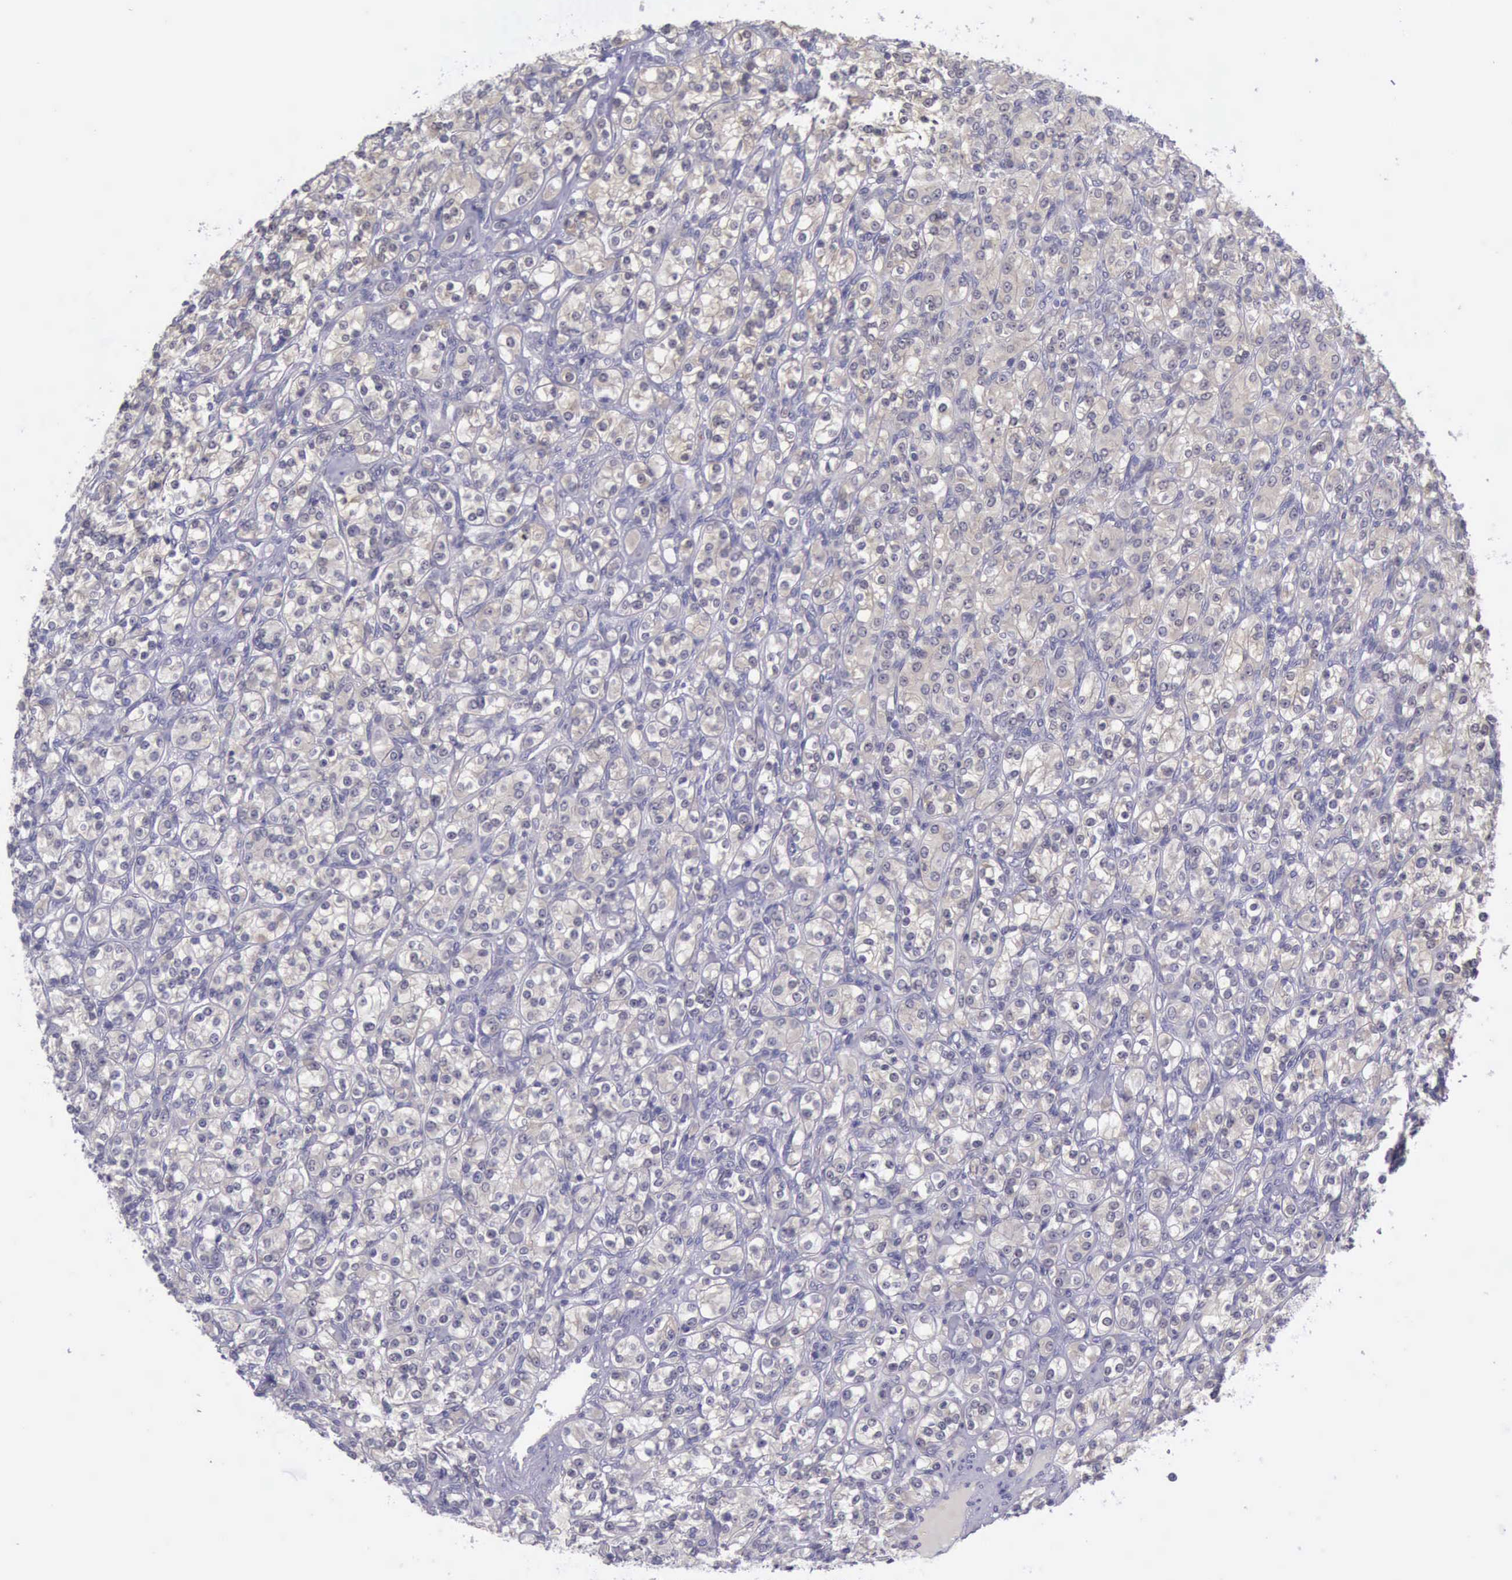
{"staining": {"intensity": "weak", "quantity": ">75%", "location": "cytoplasmic/membranous"}, "tissue": "renal cancer", "cell_type": "Tumor cells", "image_type": "cancer", "snomed": [{"axis": "morphology", "description": "Adenocarcinoma, NOS"}, {"axis": "topography", "description": "Kidney"}], "caption": "Adenocarcinoma (renal) tissue demonstrates weak cytoplasmic/membranous positivity in approximately >75% of tumor cells (brown staining indicates protein expression, while blue staining denotes nuclei).", "gene": "ARNT2", "patient": {"sex": "male", "age": 77}}